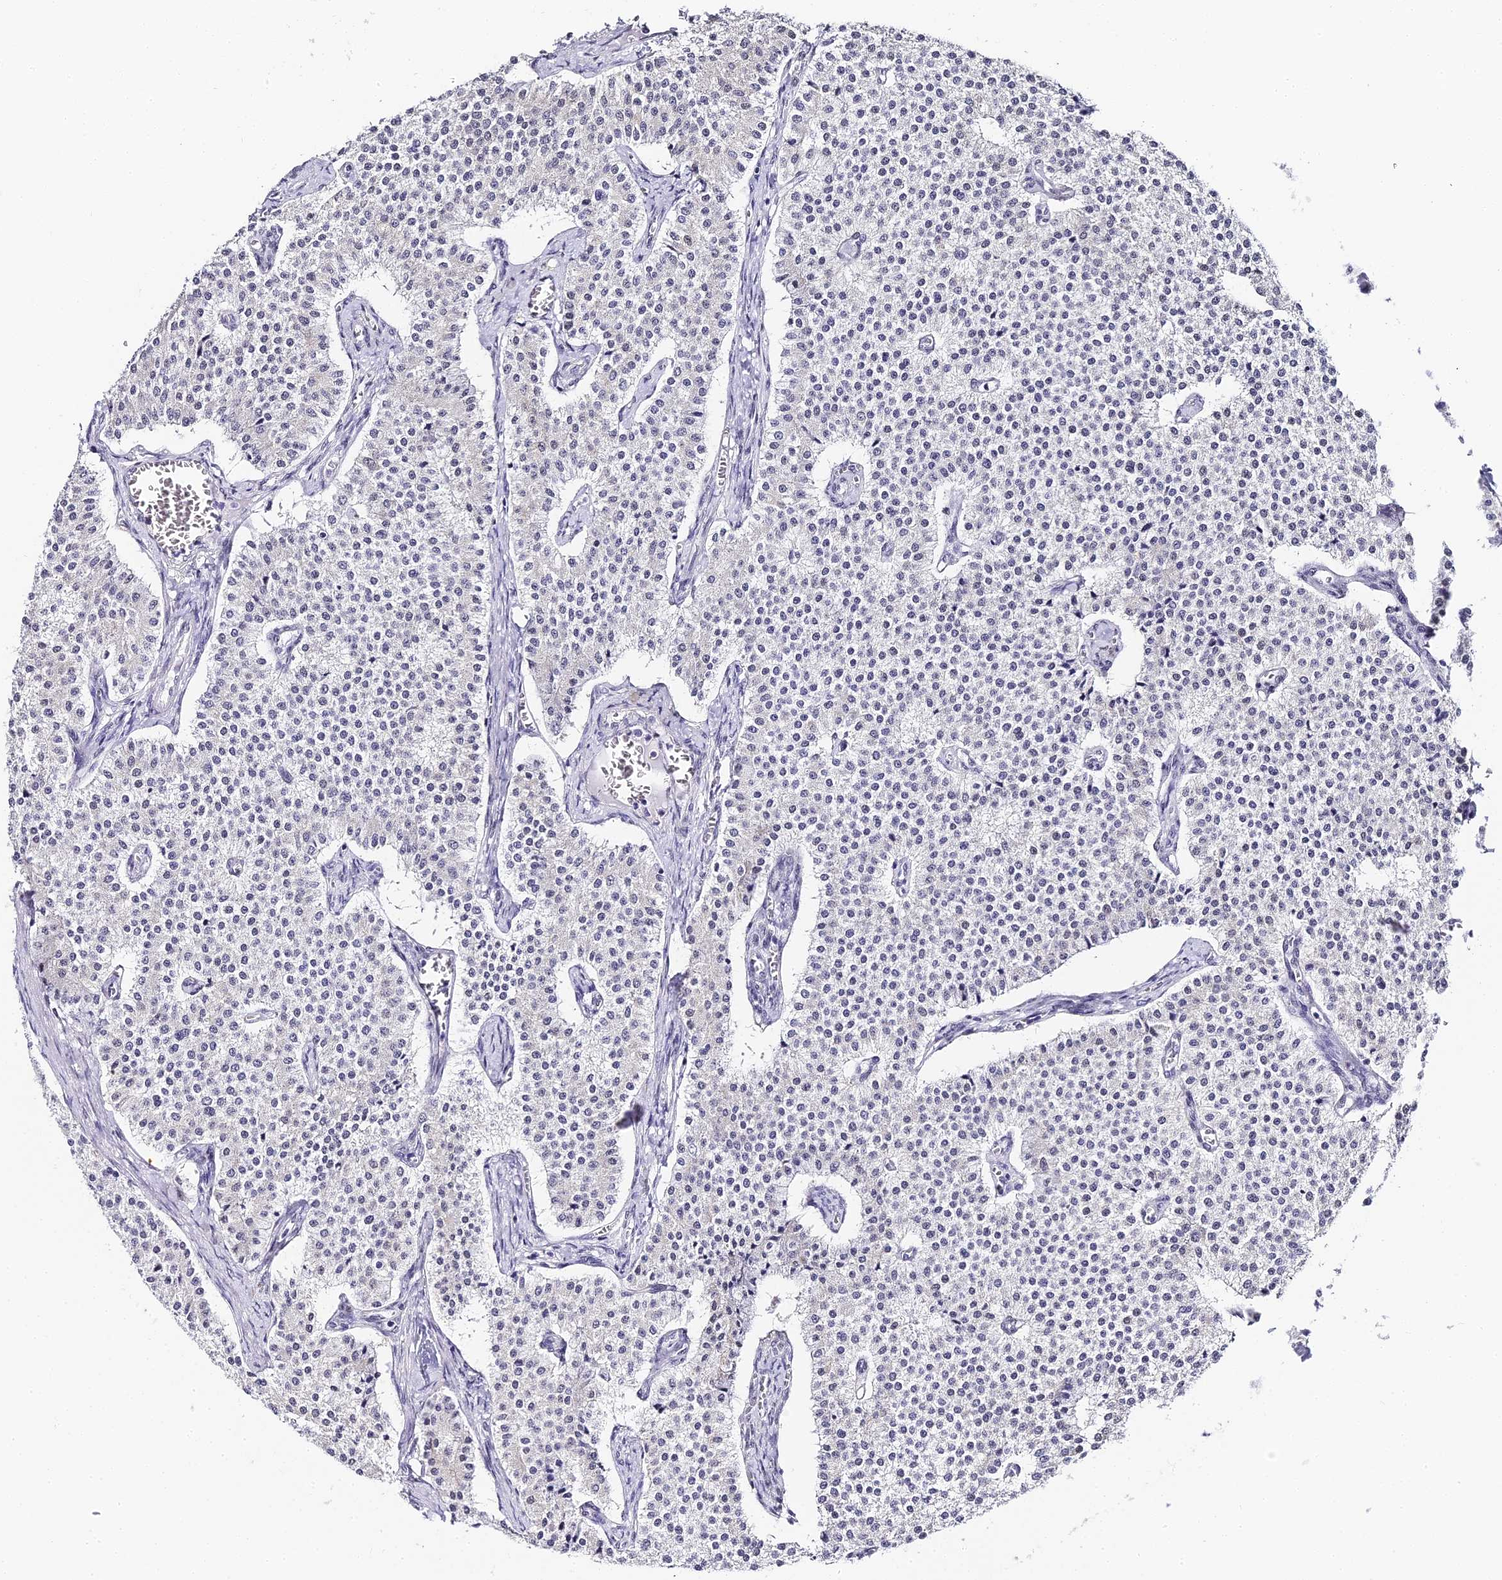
{"staining": {"intensity": "negative", "quantity": "none", "location": "none"}, "tissue": "carcinoid", "cell_type": "Tumor cells", "image_type": "cancer", "snomed": [{"axis": "morphology", "description": "Carcinoid, malignant, NOS"}, {"axis": "topography", "description": "Colon"}], "caption": "The immunohistochemistry (IHC) photomicrograph has no significant positivity in tumor cells of malignant carcinoid tissue. (DAB immunohistochemistry (IHC) visualized using brightfield microscopy, high magnification).", "gene": "ABHD14A-ACY1", "patient": {"sex": "female", "age": 52}}